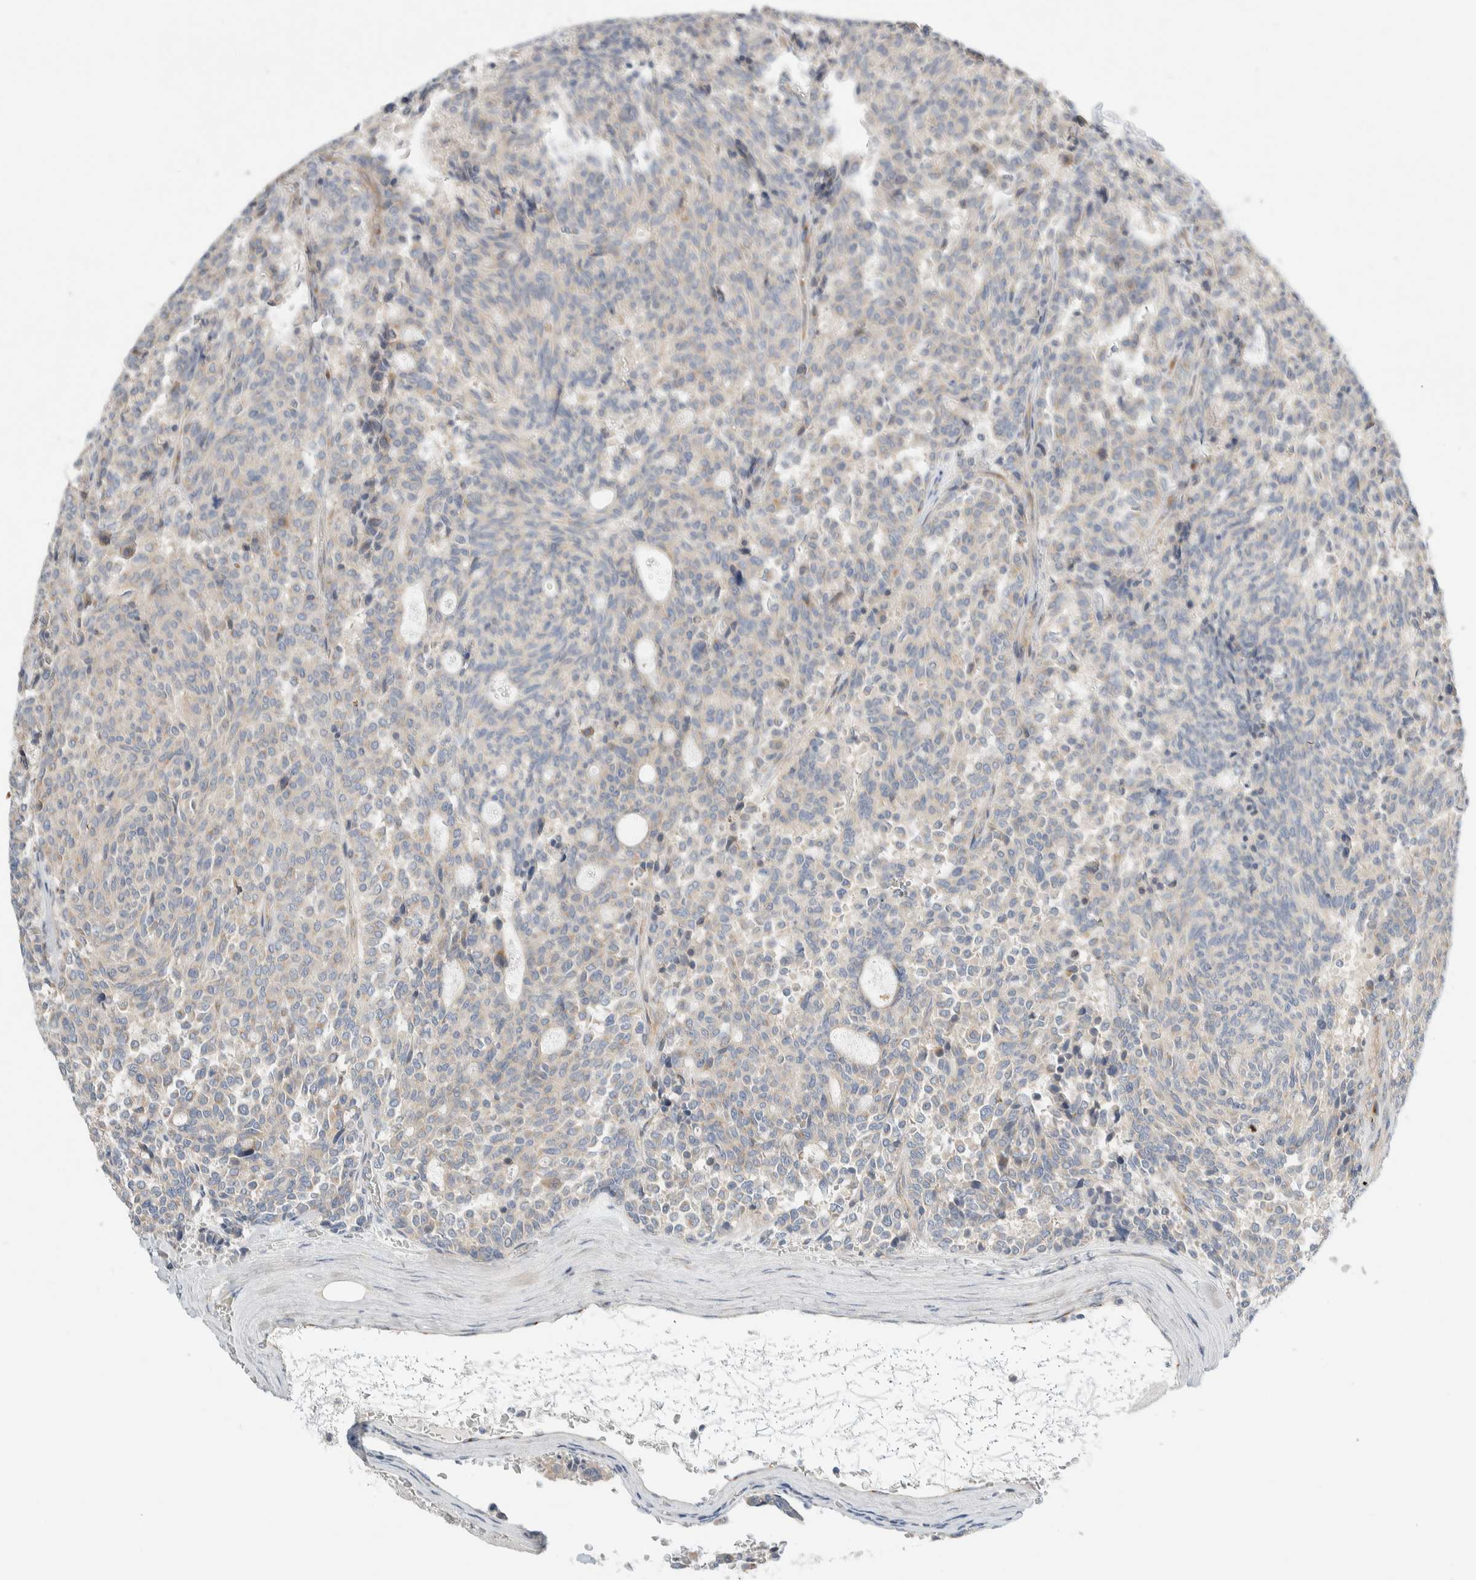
{"staining": {"intensity": "negative", "quantity": "none", "location": "none"}, "tissue": "carcinoid", "cell_type": "Tumor cells", "image_type": "cancer", "snomed": [{"axis": "morphology", "description": "Carcinoid, malignant, NOS"}, {"axis": "topography", "description": "Pancreas"}], "caption": "Human carcinoid (malignant) stained for a protein using immunohistochemistry (IHC) reveals no staining in tumor cells.", "gene": "TMEM184B", "patient": {"sex": "female", "age": 54}}